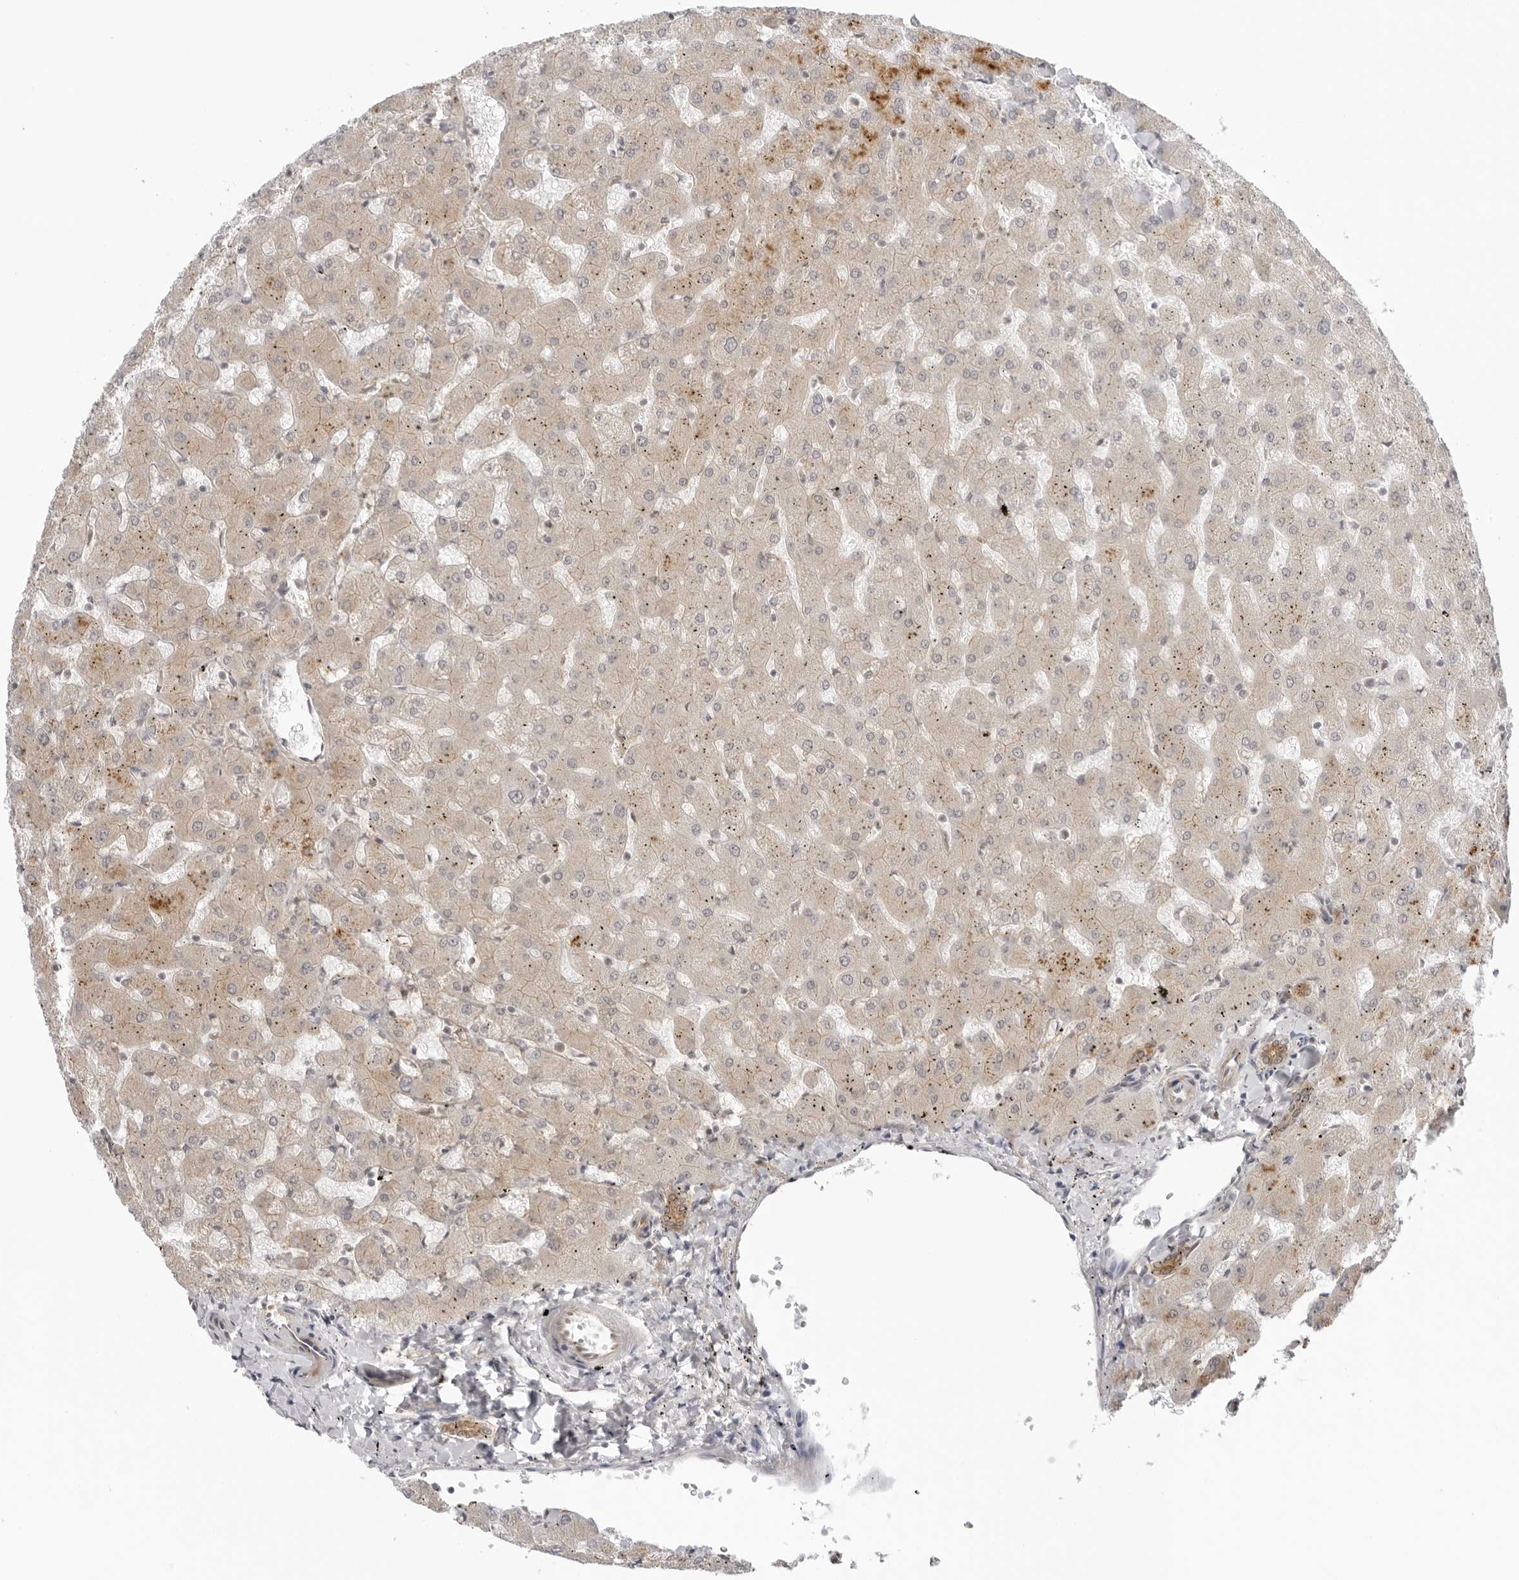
{"staining": {"intensity": "moderate", "quantity": ">75%", "location": "cytoplasmic/membranous,nuclear"}, "tissue": "liver", "cell_type": "Cholangiocytes", "image_type": "normal", "snomed": [{"axis": "morphology", "description": "Normal tissue, NOS"}, {"axis": "topography", "description": "Liver"}], "caption": "Protein staining exhibits moderate cytoplasmic/membranous,nuclear positivity in approximately >75% of cholangiocytes in unremarkable liver.", "gene": "TRAPPC3", "patient": {"sex": "female", "age": 63}}